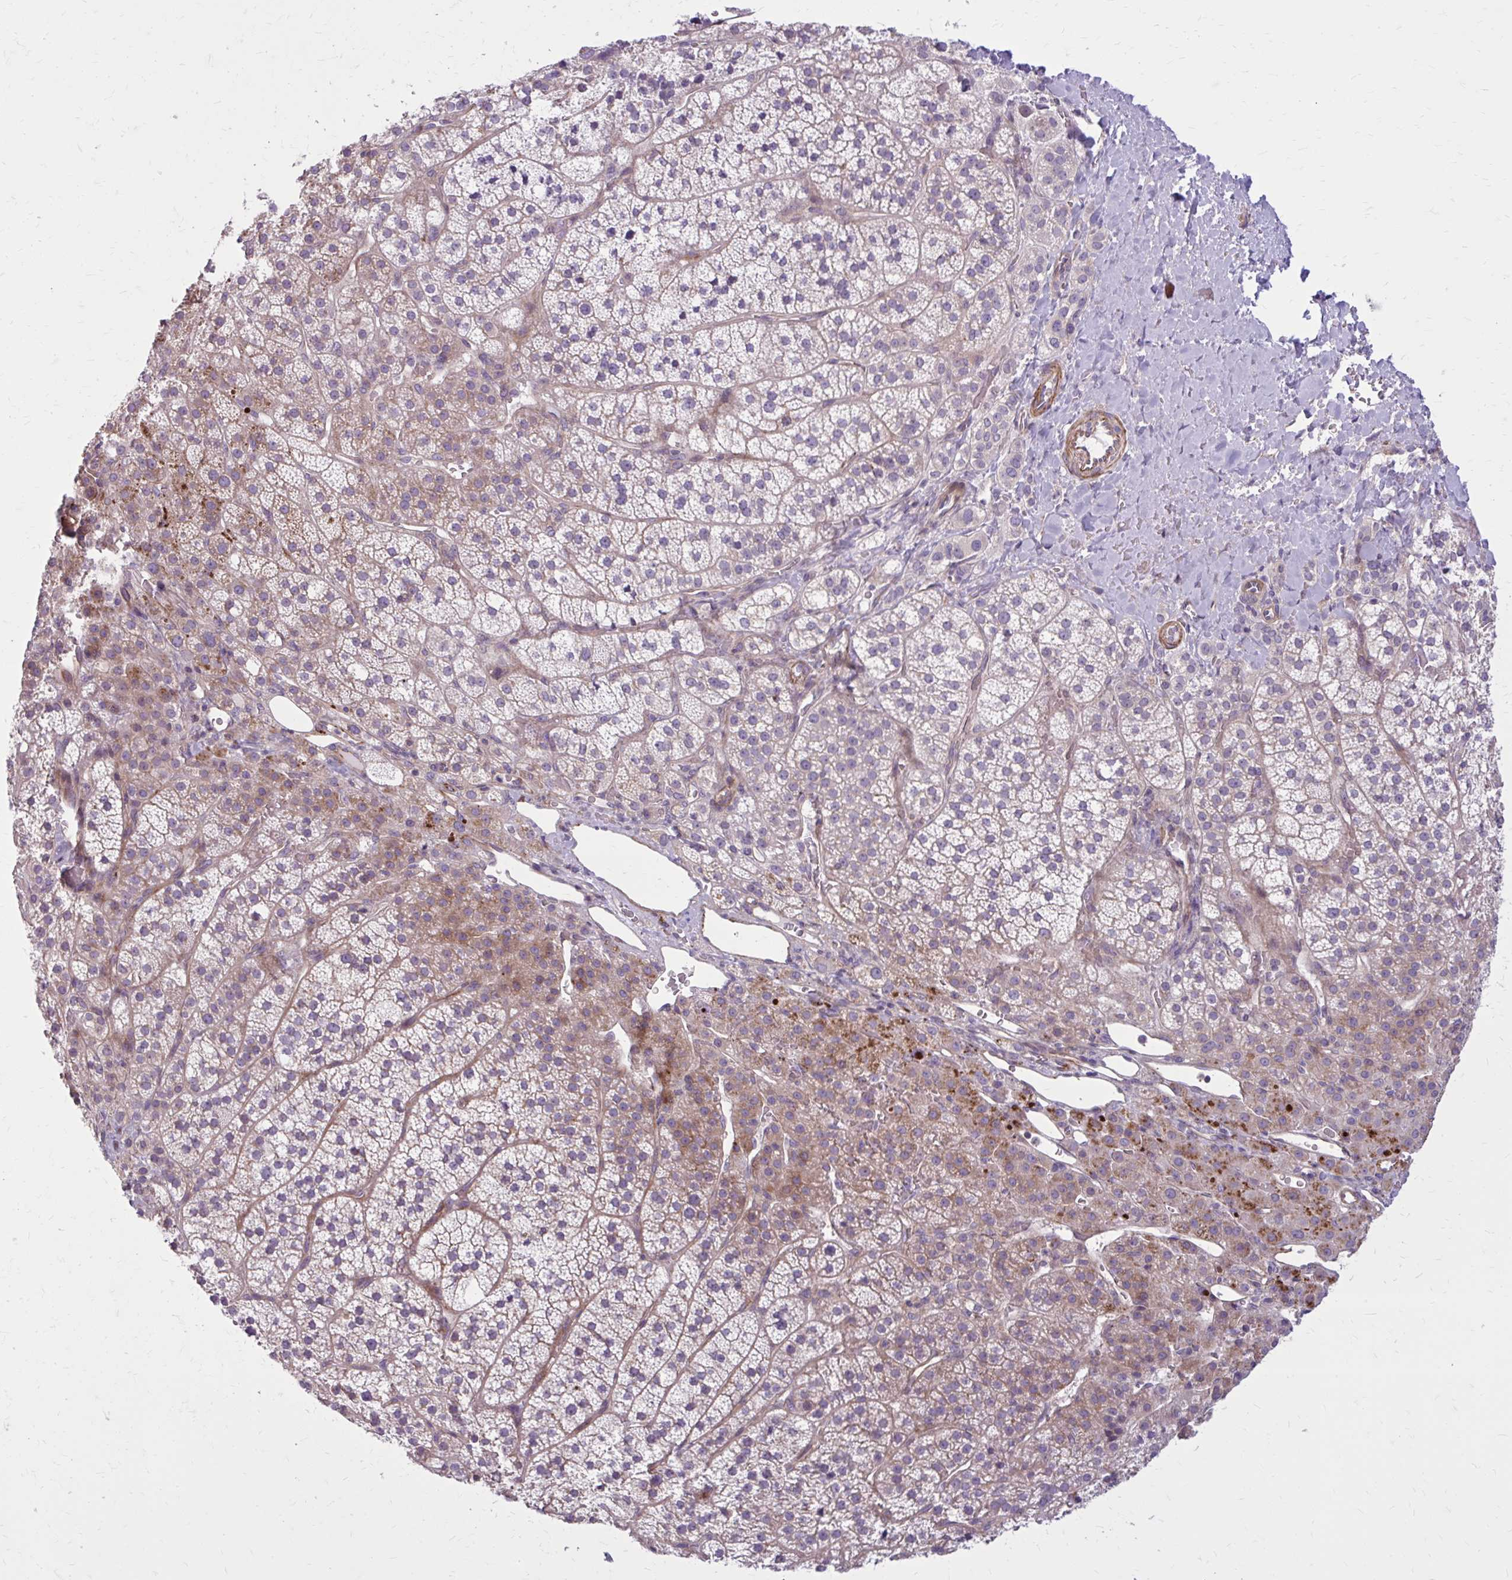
{"staining": {"intensity": "moderate", "quantity": "25%-75%", "location": "cytoplasmic/membranous"}, "tissue": "adrenal gland", "cell_type": "Glandular cells", "image_type": "normal", "snomed": [{"axis": "morphology", "description": "Normal tissue, NOS"}, {"axis": "topography", "description": "Adrenal gland"}], "caption": "The micrograph demonstrates staining of unremarkable adrenal gland, revealing moderate cytoplasmic/membranous protein positivity (brown color) within glandular cells.", "gene": "FAP", "patient": {"sex": "female", "age": 60}}